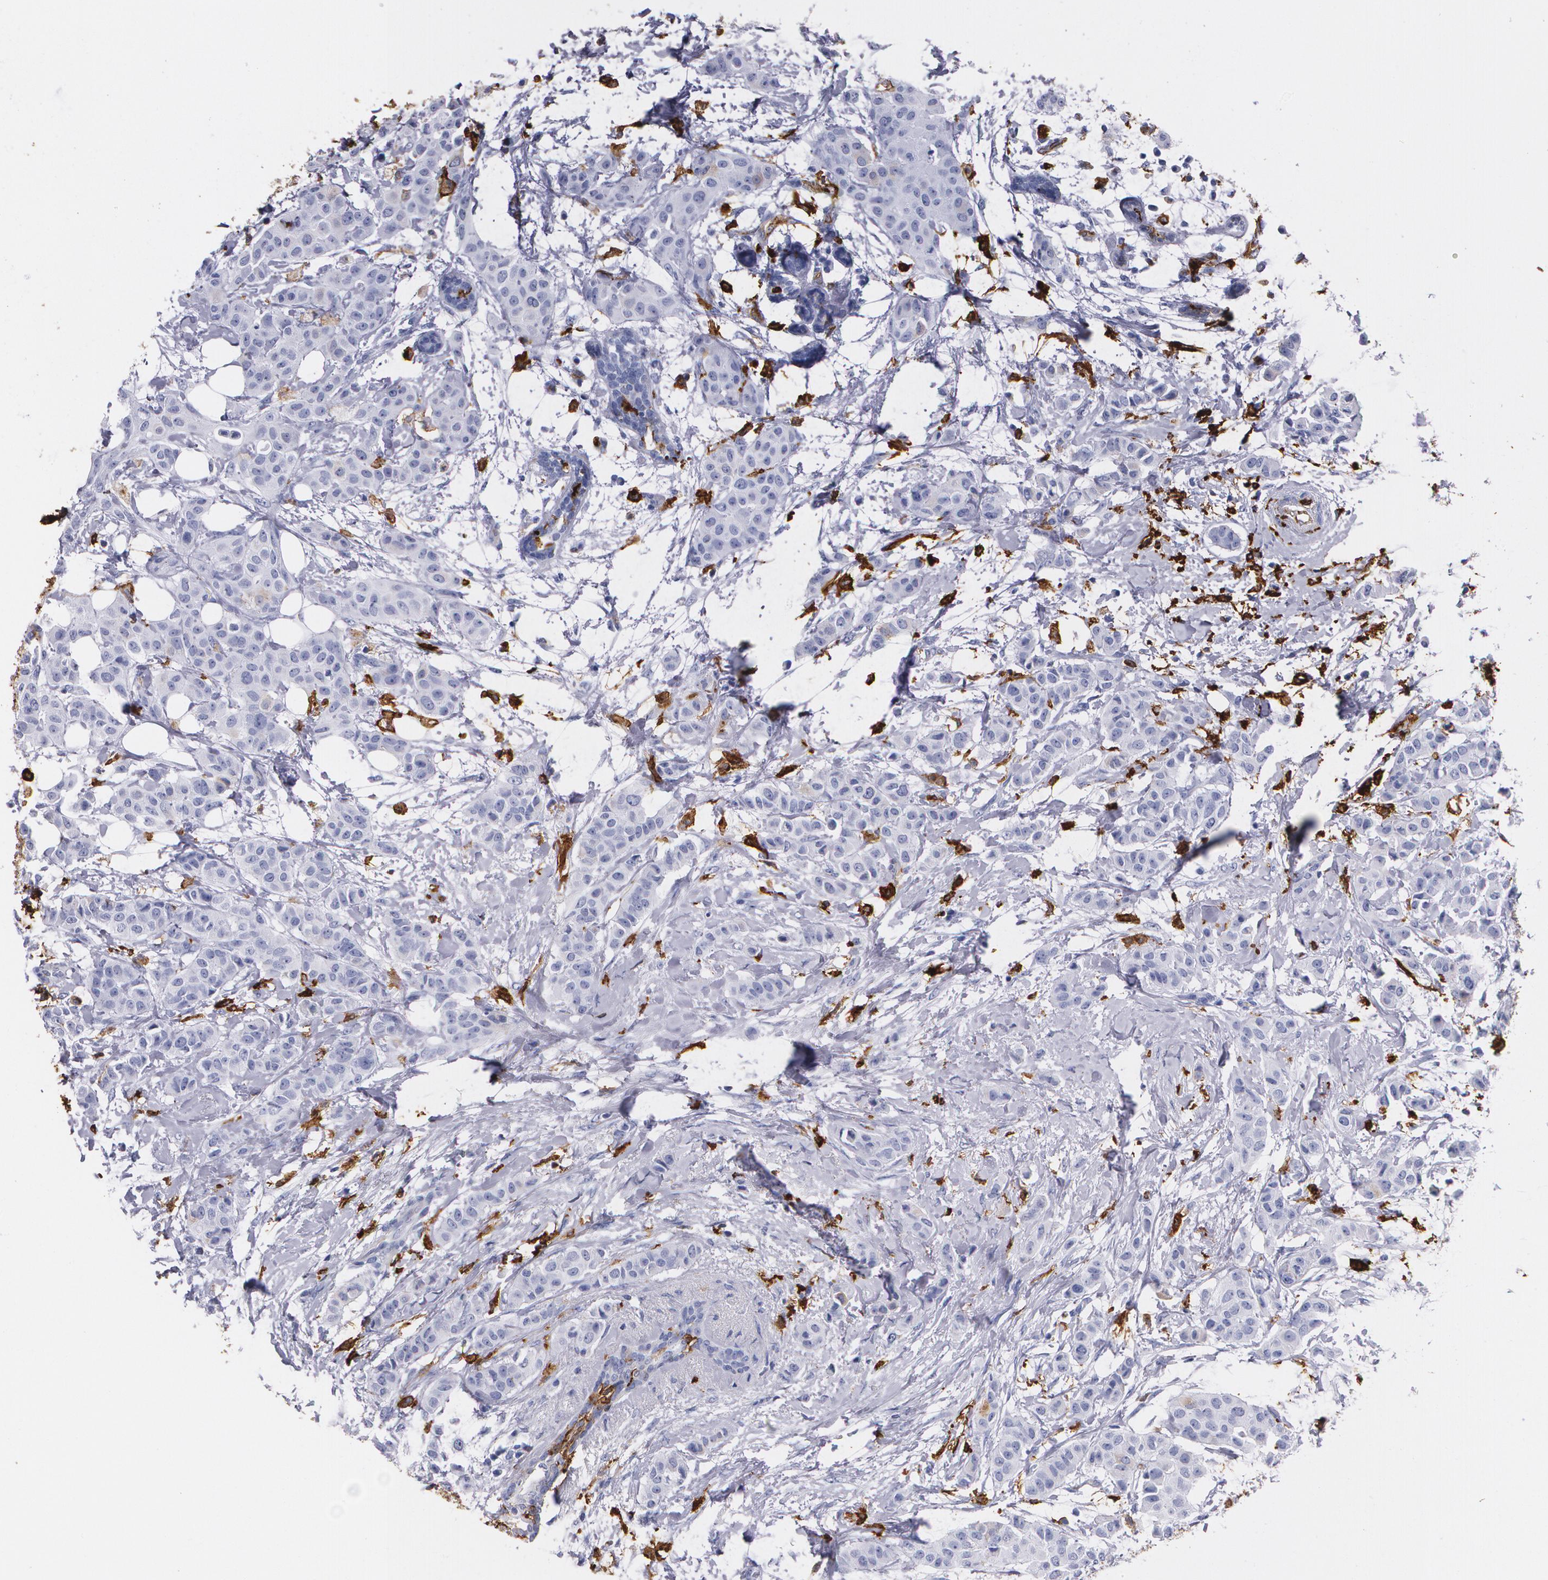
{"staining": {"intensity": "weak", "quantity": "<25%", "location": "cytoplasmic/membranous"}, "tissue": "breast cancer", "cell_type": "Tumor cells", "image_type": "cancer", "snomed": [{"axis": "morphology", "description": "Duct carcinoma"}, {"axis": "topography", "description": "Breast"}], "caption": "This is an immunohistochemistry (IHC) micrograph of human breast cancer. There is no staining in tumor cells.", "gene": "HLA-DRA", "patient": {"sex": "female", "age": 40}}